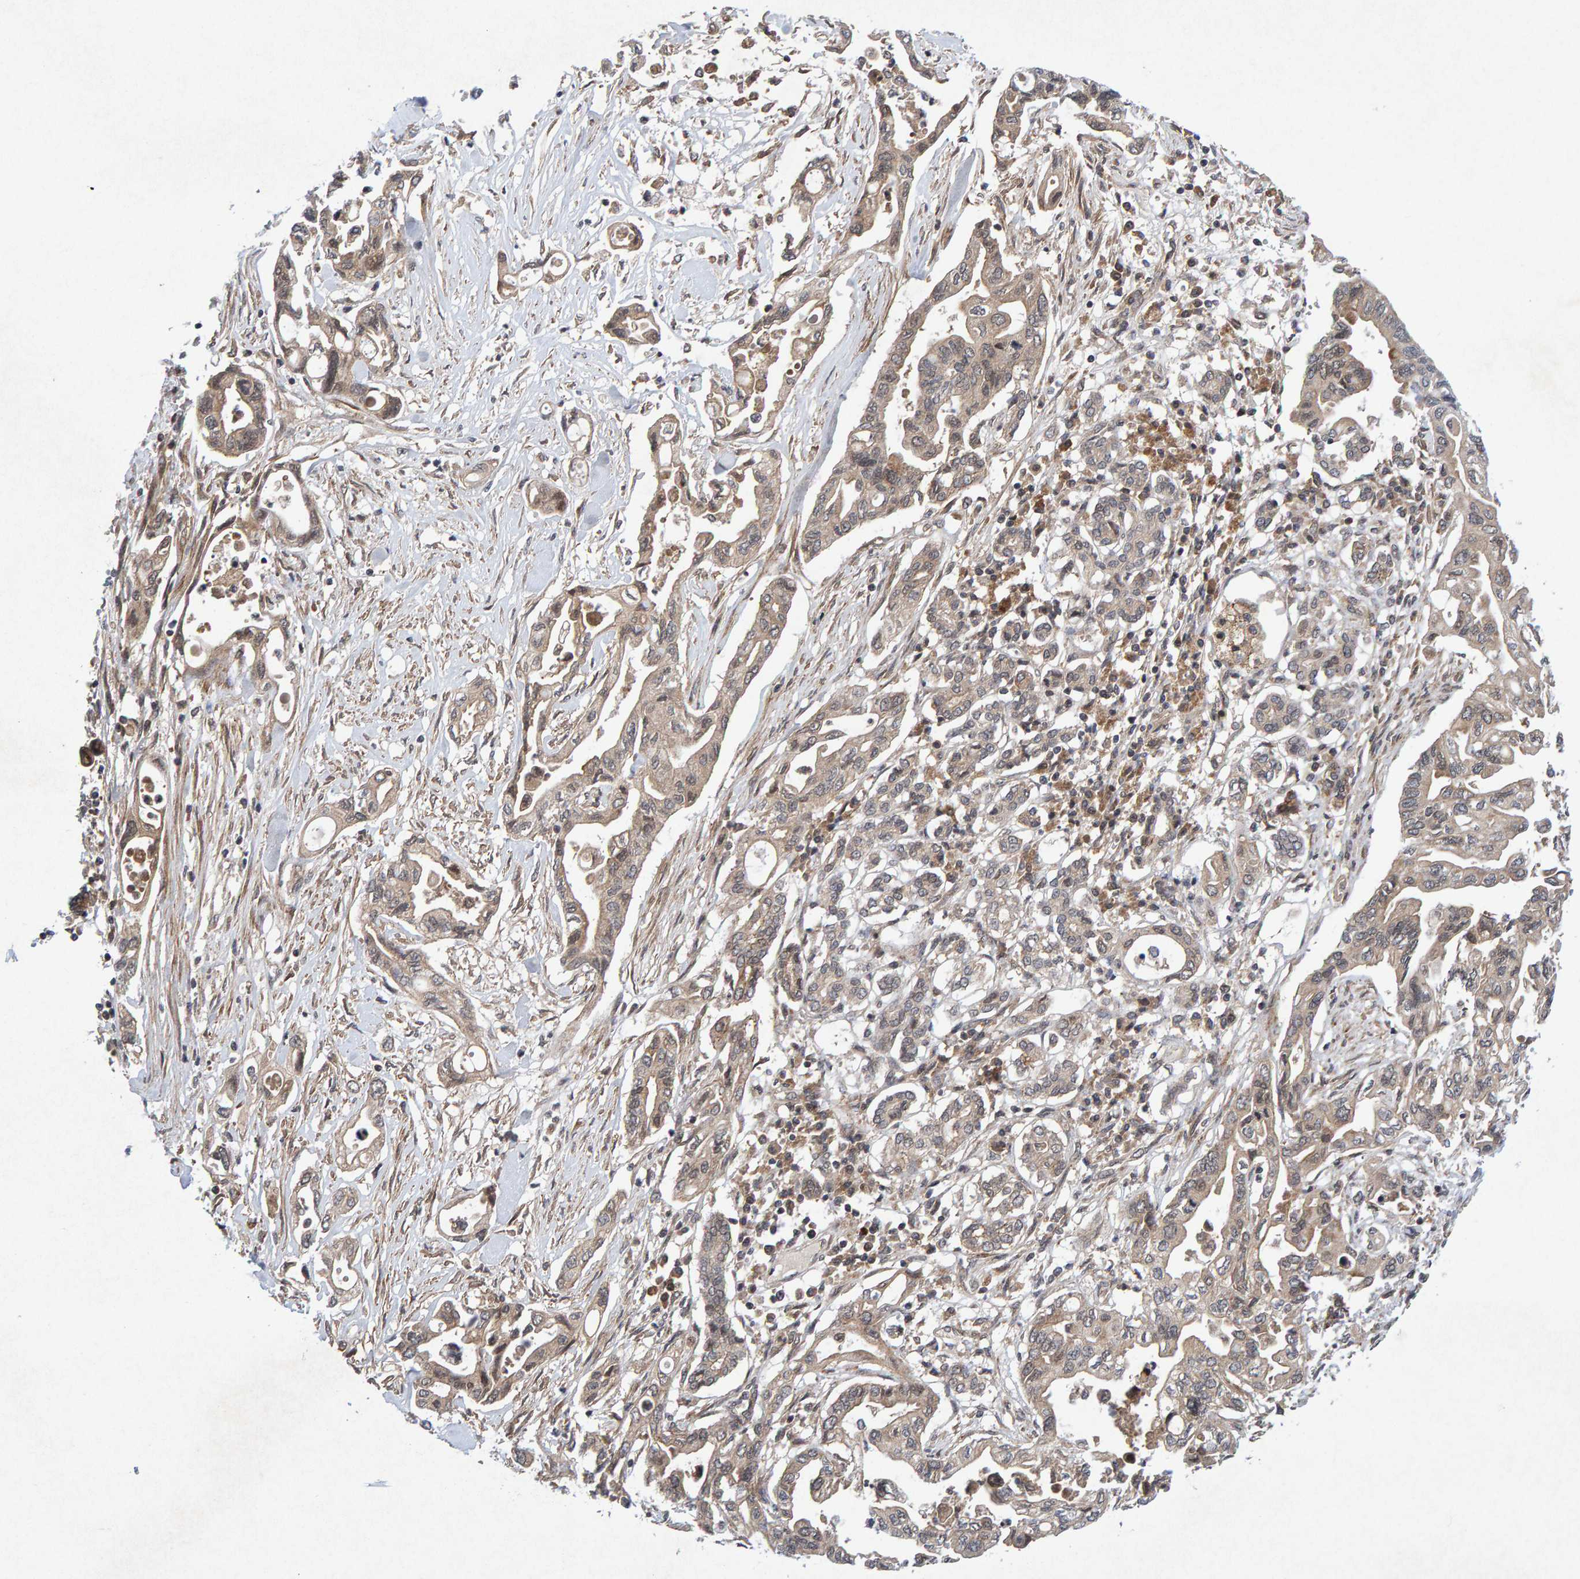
{"staining": {"intensity": "weak", "quantity": ">75%", "location": "cytoplasmic/membranous"}, "tissue": "pancreatic cancer", "cell_type": "Tumor cells", "image_type": "cancer", "snomed": [{"axis": "morphology", "description": "Adenocarcinoma, NOS"}, {"axis": "topography", "description": "Pancreas"}], "caption": "There is low levels of weak cytoplasmic/membranous expression in tumor cells of pancreatic cancer, as demonstrated by immunohistochemical staining (brown color).", "gene": "CDH2", "patient": {"sex": "female", "age": 57}}